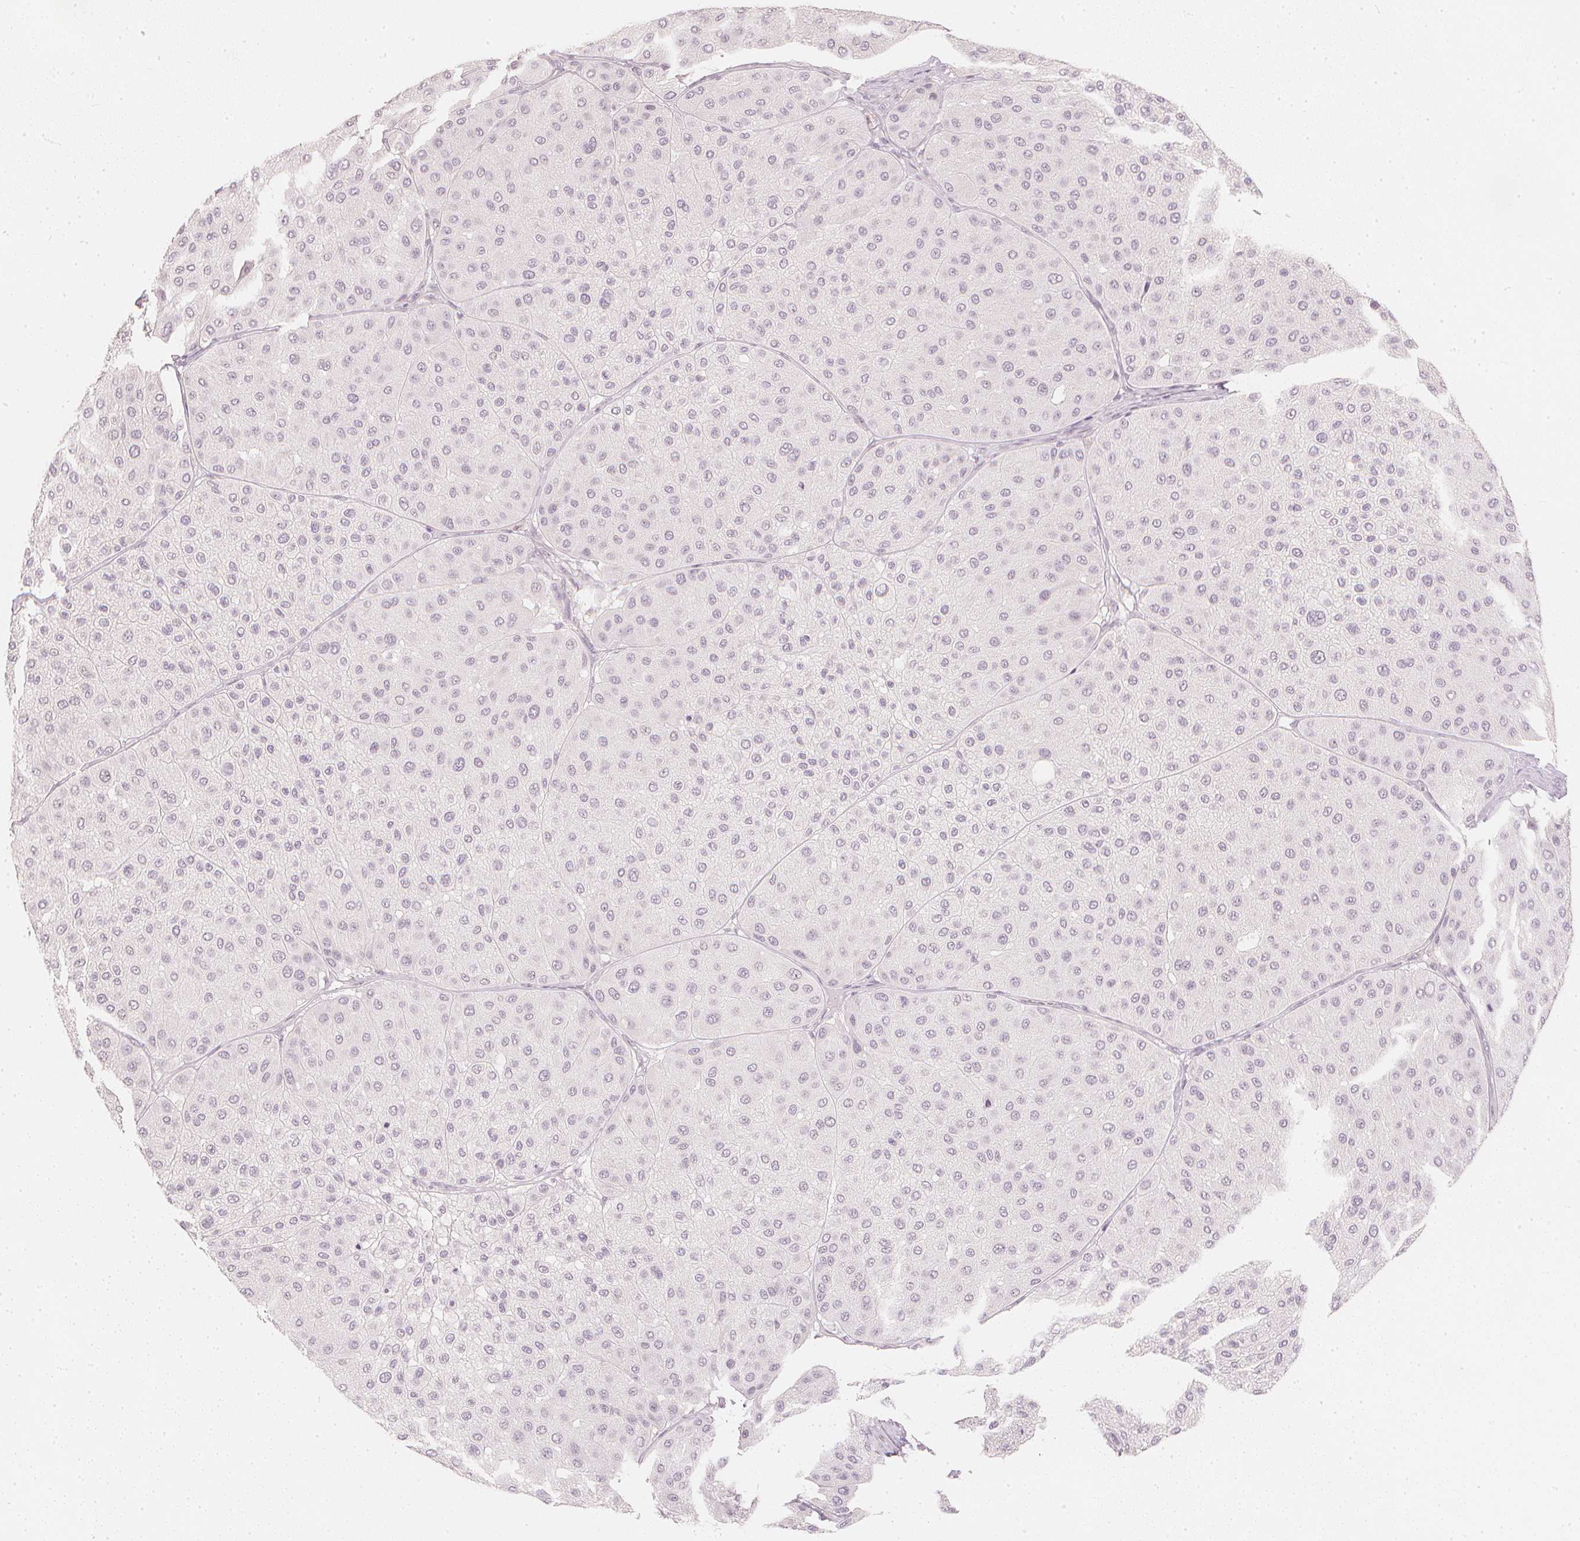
{"staining": {"intensity": "negative", "quantity": "none", "location": "none"}, "tissue": "melanoma", "cell_type": "Tumor cells", "image_type": "cancer", "snomed": [{"axis": "morphology", "description": "Malignant melanoma, Metastatic site"}, {"axis": "topography", "description": "Smooth muscle"}], "caption": "Immunohistochemical staining of malignant melanoma (metastatic site) displays no significant expression in tumor cells.", "gene": "CALB1", "patient": {"sex": "male", "age": 41}}